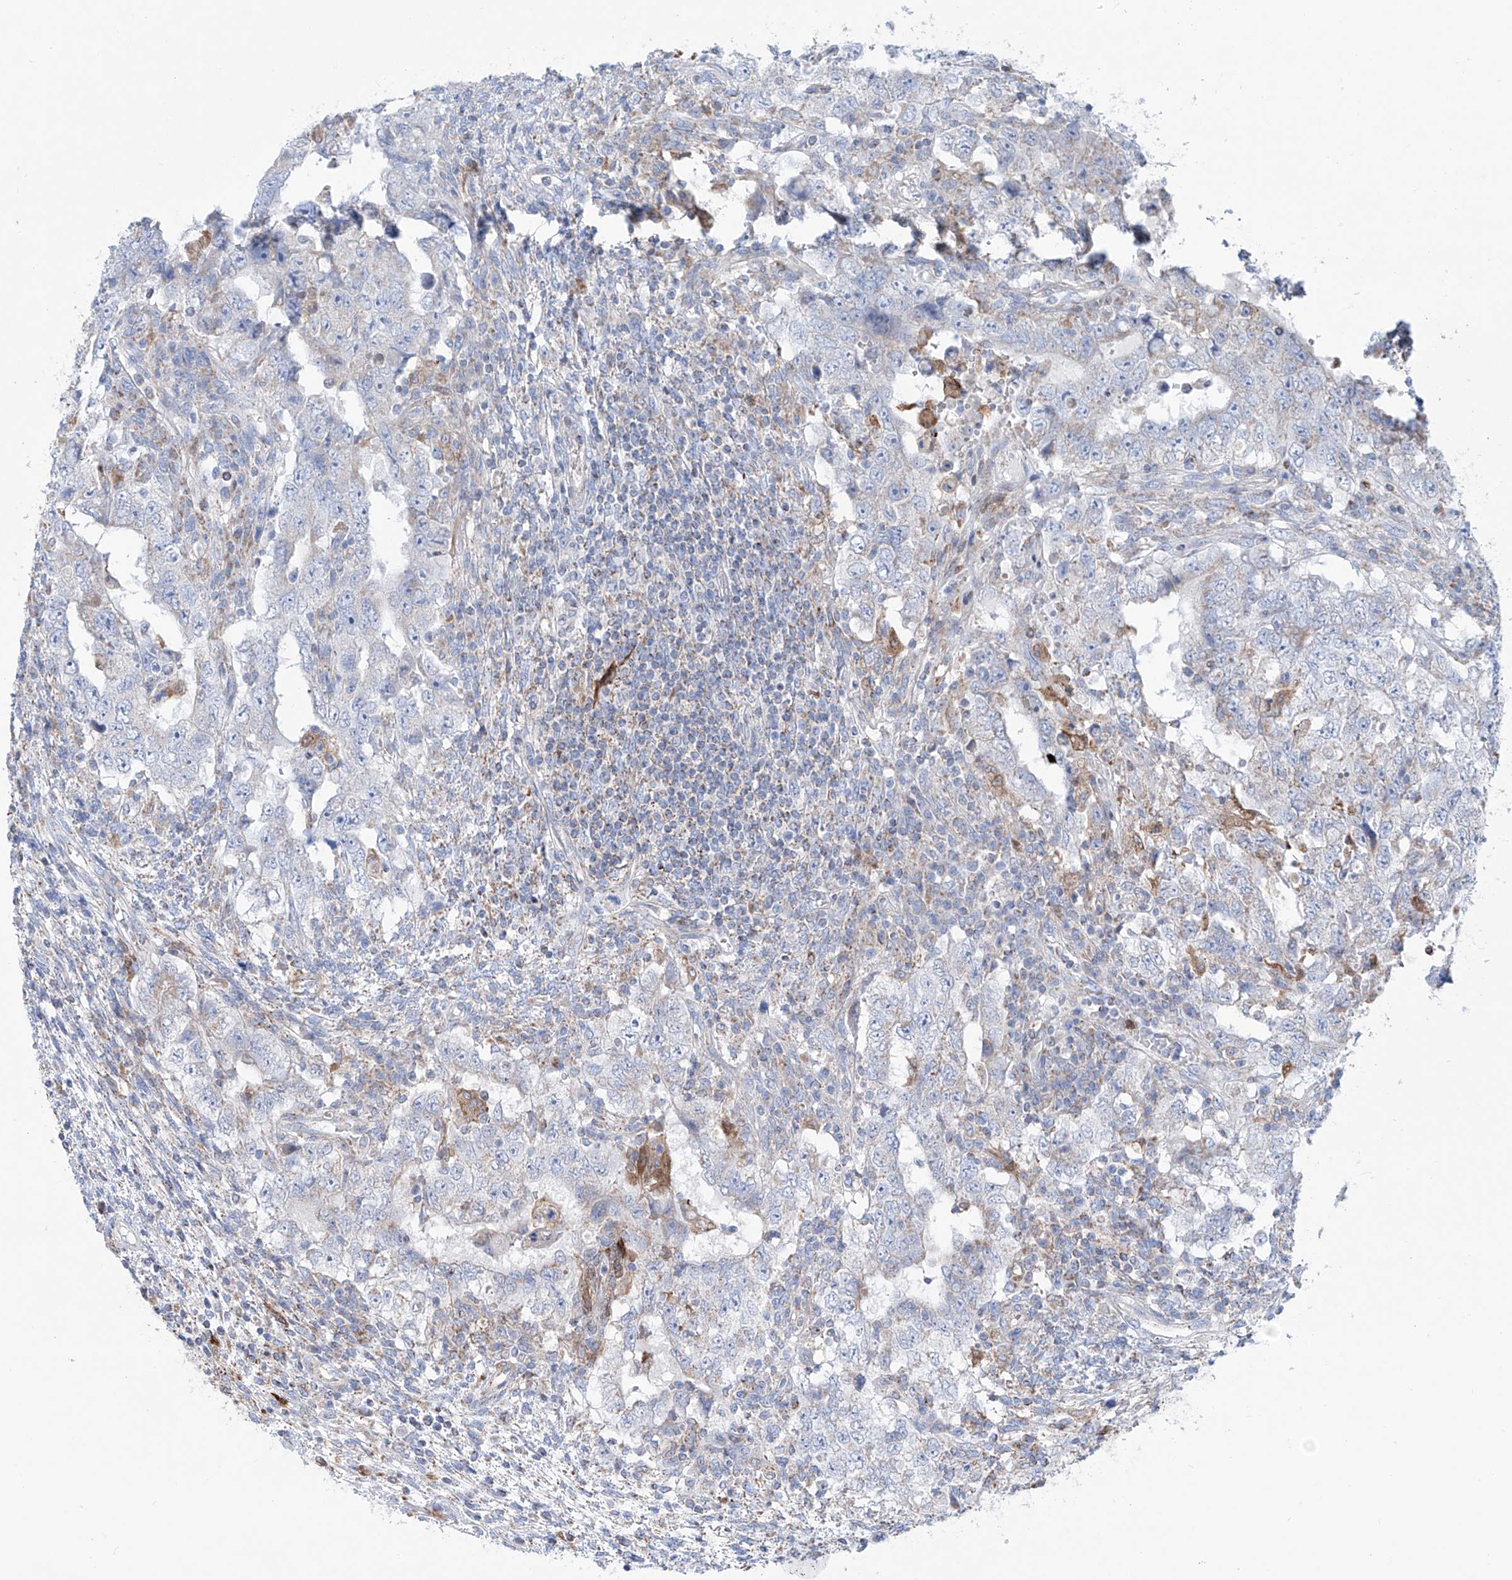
{"staining": {"intensity": "strong", "quantity": "<25%", "location": "cytoplasmic/membranous"}, "tissue": "testis cancer", "cell_type": "Tumor cells", "image_type": "cancer", "snomed": [{"axis": "morphology", "description": "Carcinoma, Embryonal, NOS"}, {"axis": "topography", "description": "Testis"}], "caption": "A brown stain shows strong cytoplasmic/membranous staining of a protein in testis embryonal carcinoma tumor cells.", "gene": "ALDH6A1", "patient": {"sex": "male", "age": 26}}